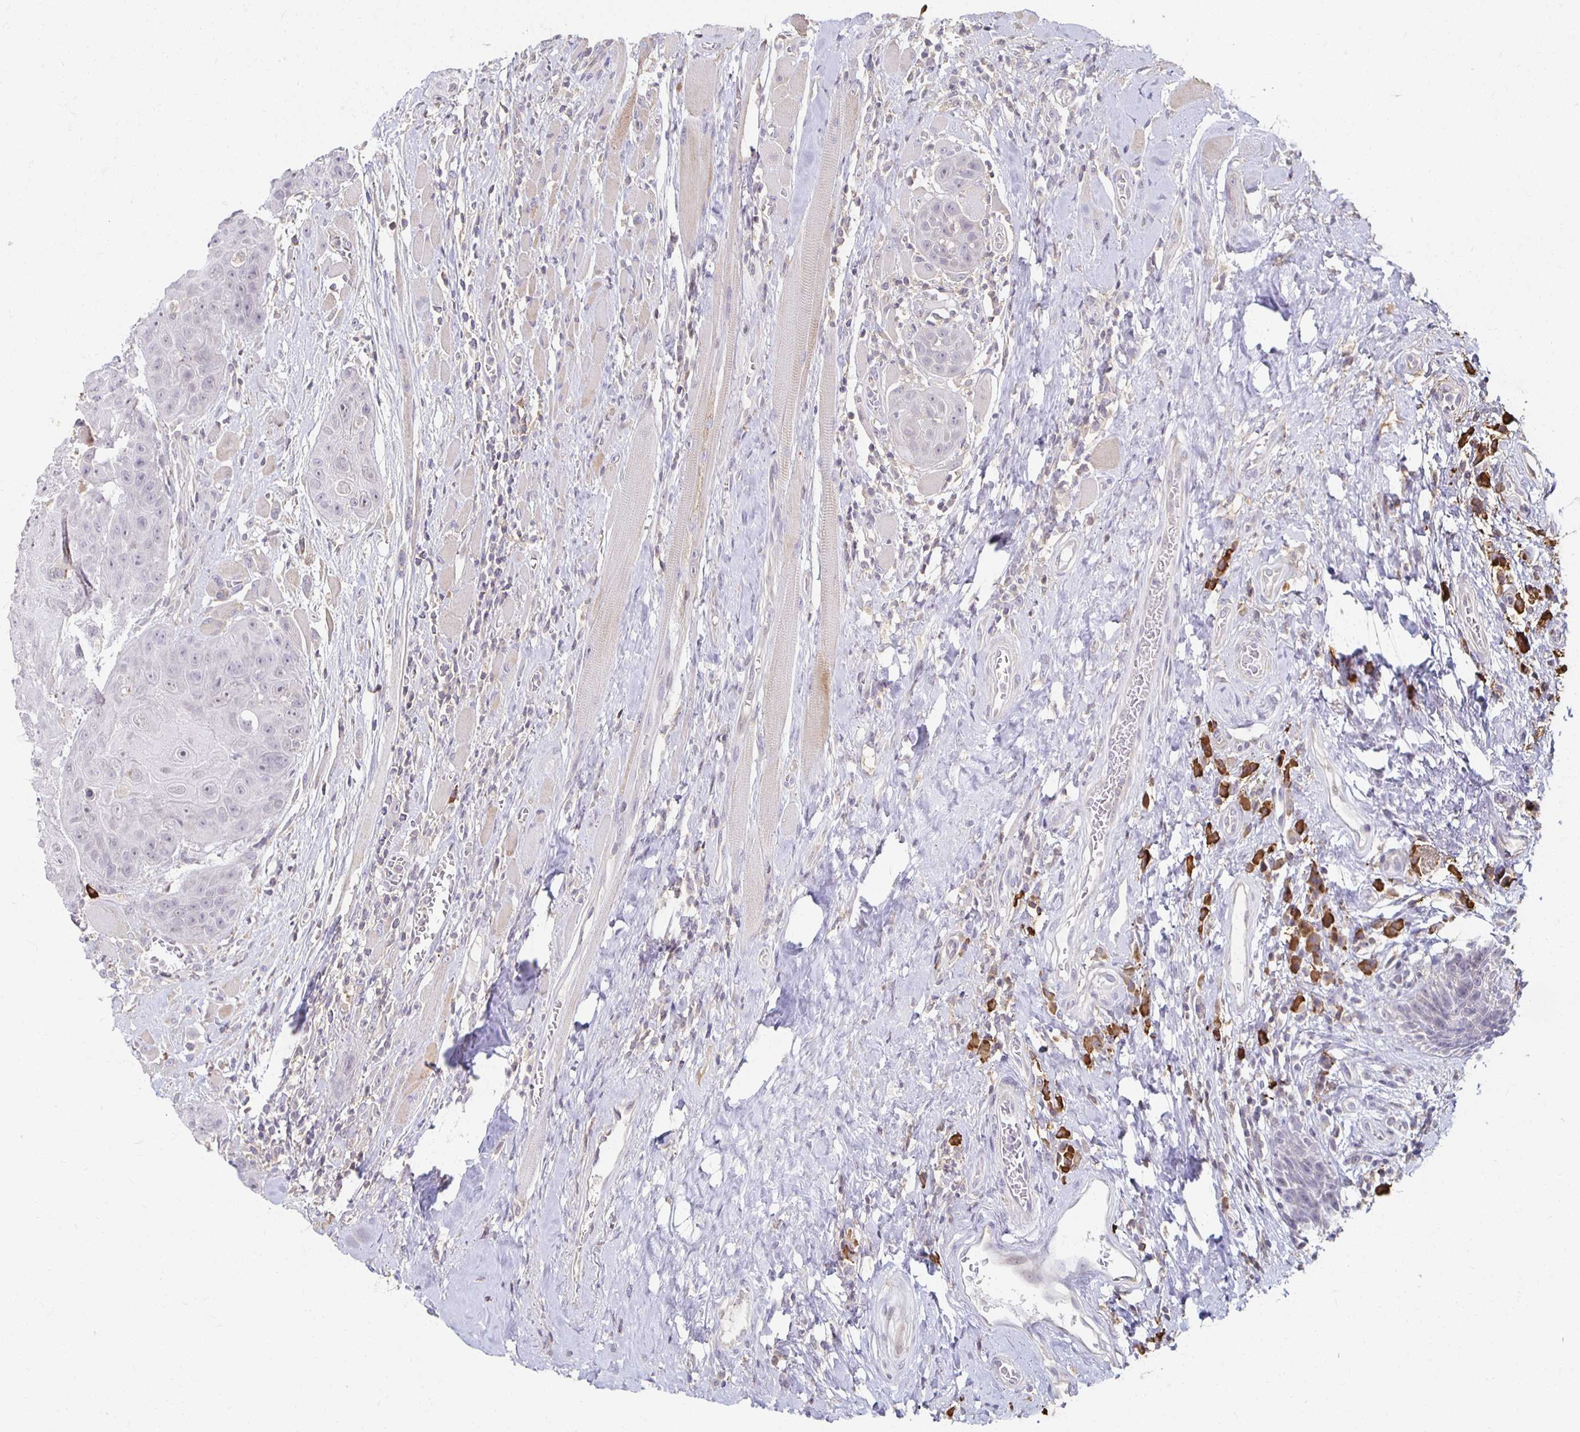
{"staining": {"intensity": "negative", "quantity": "none", "location": "none"}, "tissue": "head and neck cancer", "cell_type": "Tumor cells", "image_type": "cancer", "snomed": [{"axis": "morphology", "description": "Squamous cell carcinoma, NOS"}, {"axis": "topography", "description": "Head-Neck"}], "caption": "Tumor cells are negative for protein expression in human squamous cell carcinoma (head and neck).", "gene": "ZNF692", "patient": {"sex": "female", "age": 59}}